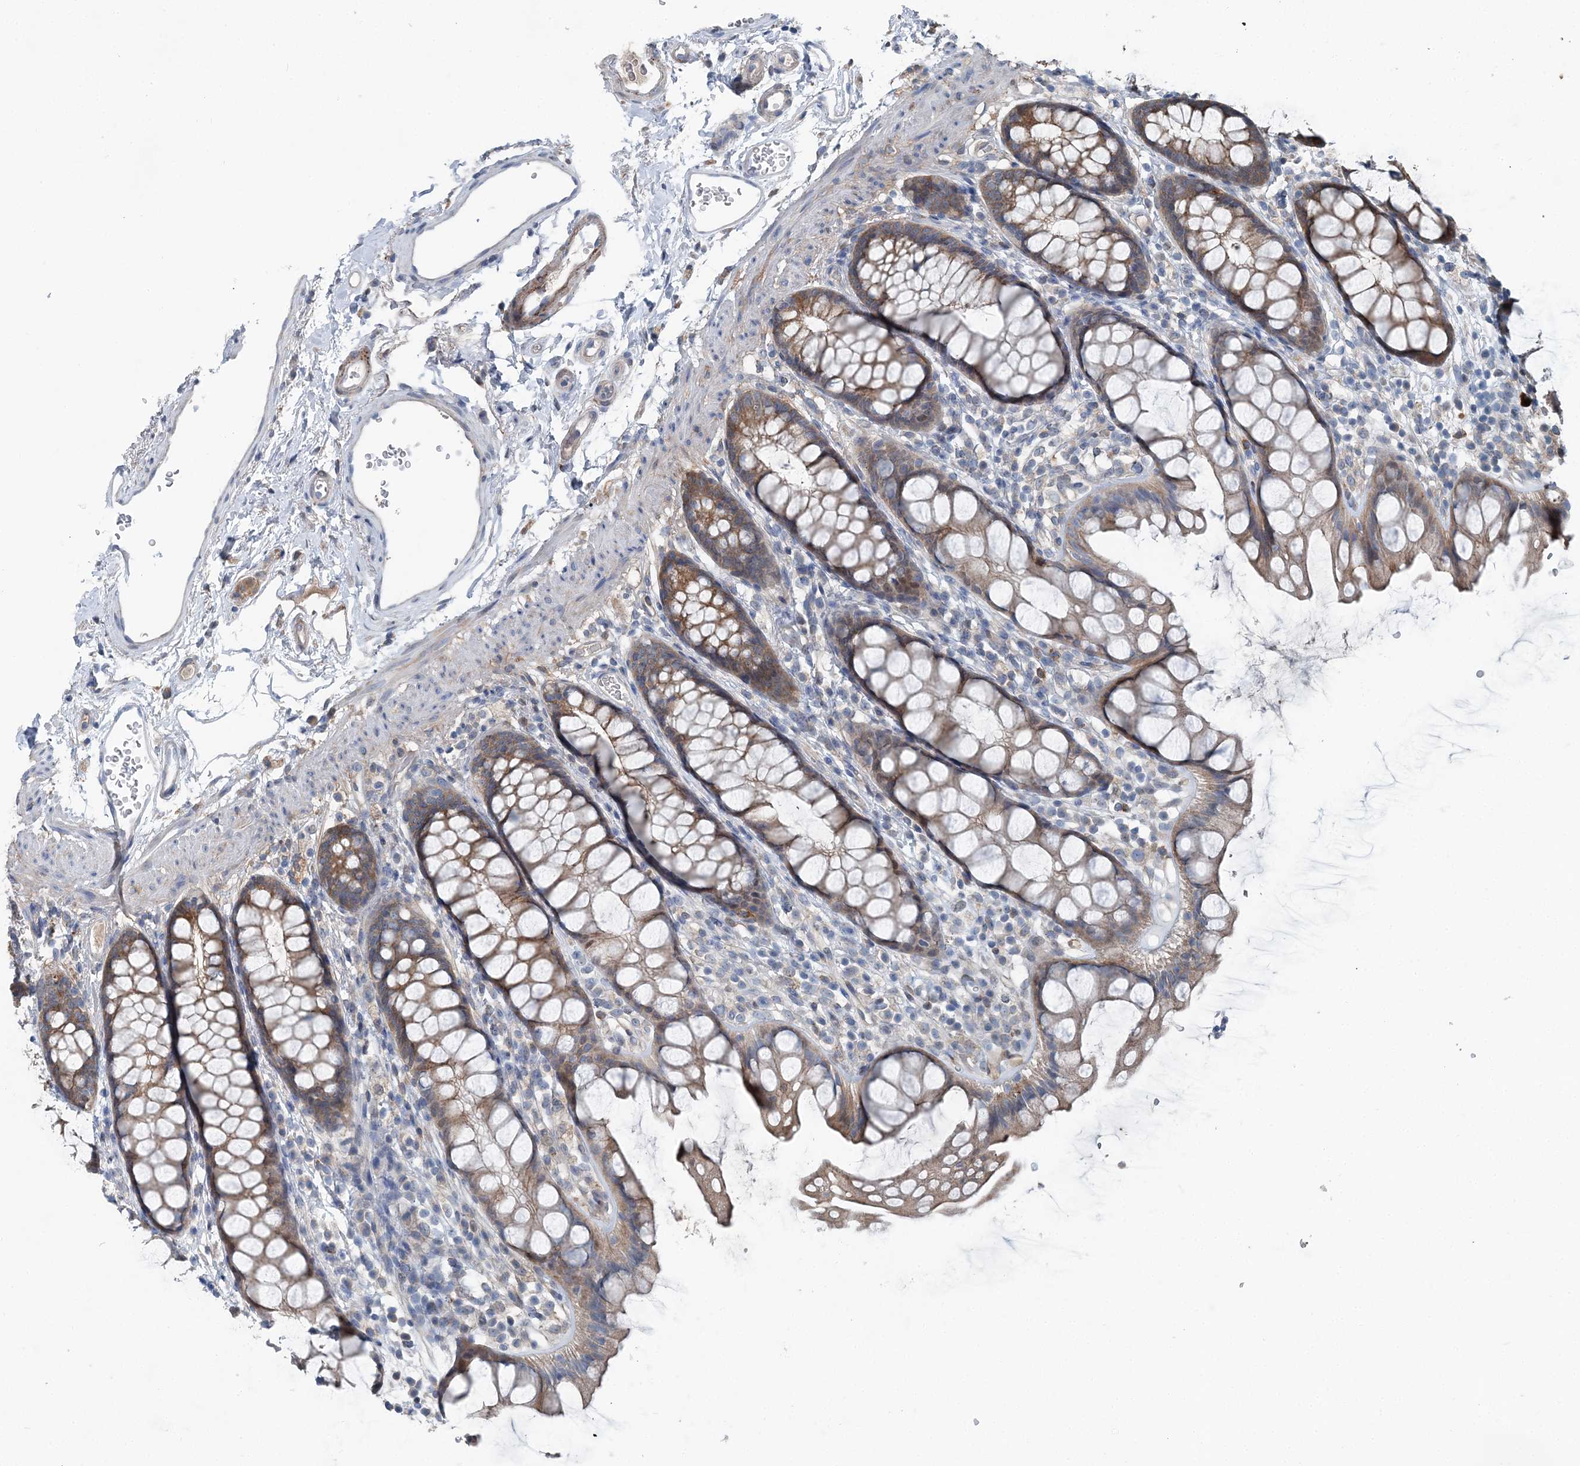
{"staining": {"intensity": "moderate", "quantity": "25%-75%", "location": "cytoplasmic/membranous"}, "tissue": "rectum", "cell_type": "Glandular cells", "image_type": "normal", "snomed": [{"axis": "morphology", "description": "Normal tissue, NOS"}, {"axis": "topography", "description": "Rectum"}], "caption": "Protein expression analysis of benign rectum shows moderate cytoplasmic/membranous positivity in approximately 25%-75% of glandular cells. (DAB (3,3'-diaminobenzidine) IHC with brightfield microscopy, high magnification).", "gene": "SPOPL", "patient": {"sex": "female", "age": 65}}